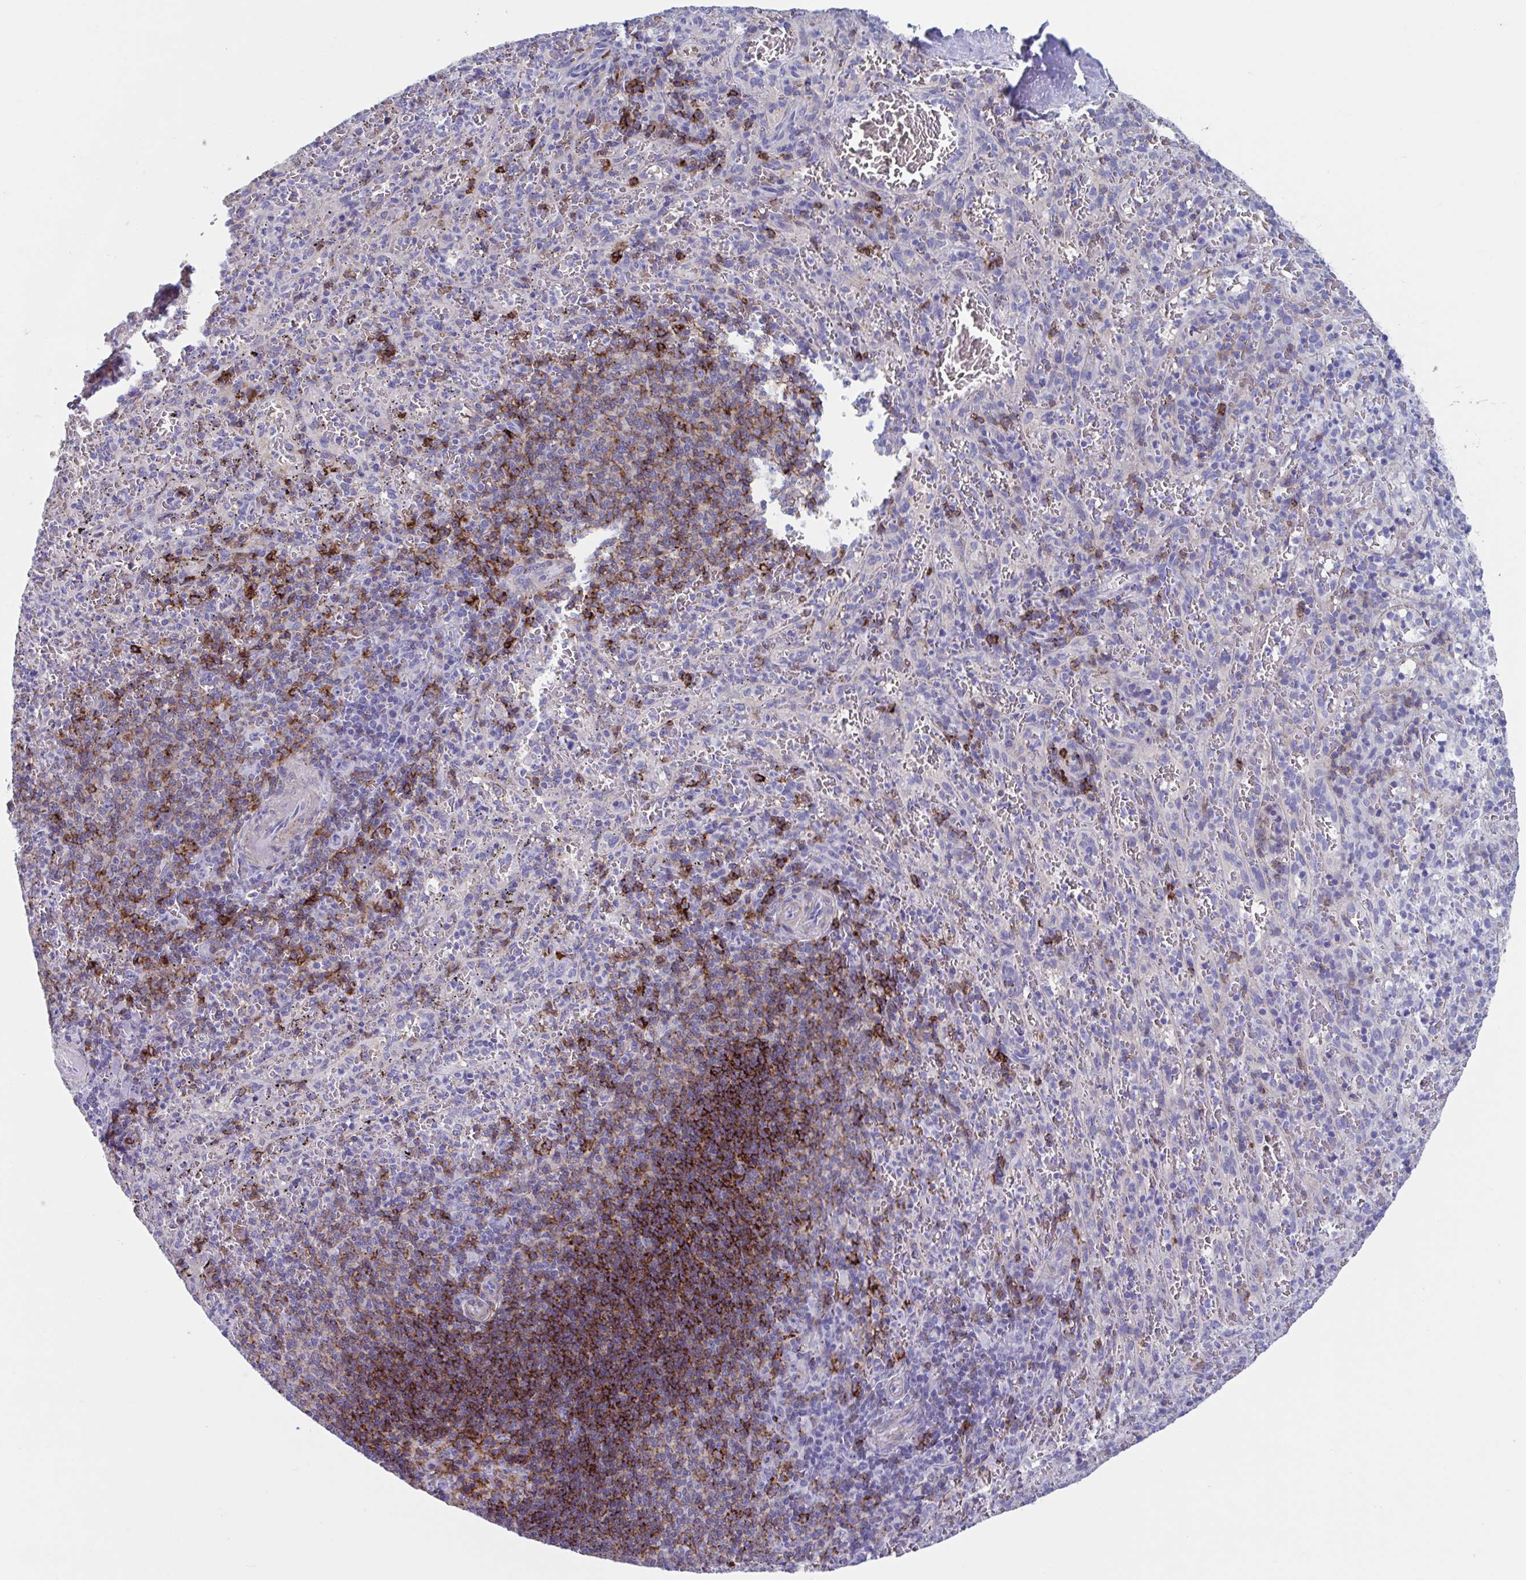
{"staining": {"intensity": "strong", "quantity": "<25%", "location": "cytoplasmic/membranous"}, "tissue": "spleen", "cell_type": "Cells in red pulp", "image_type": "normal", "snomed": [{"axis": "morphology", "description": "Normal tissue, NOS"}, {"axis": "topography", "description": "Spleen"}], "caption": "IHC histopathology image of normal human spleen stained for a protein (brown), which shows medium levels of strong cytoplasmic/membranous expression in about <25% of cells in red pulp.", "gene": "LPIN3", "patient": {"sex": "male", "age": 57}}